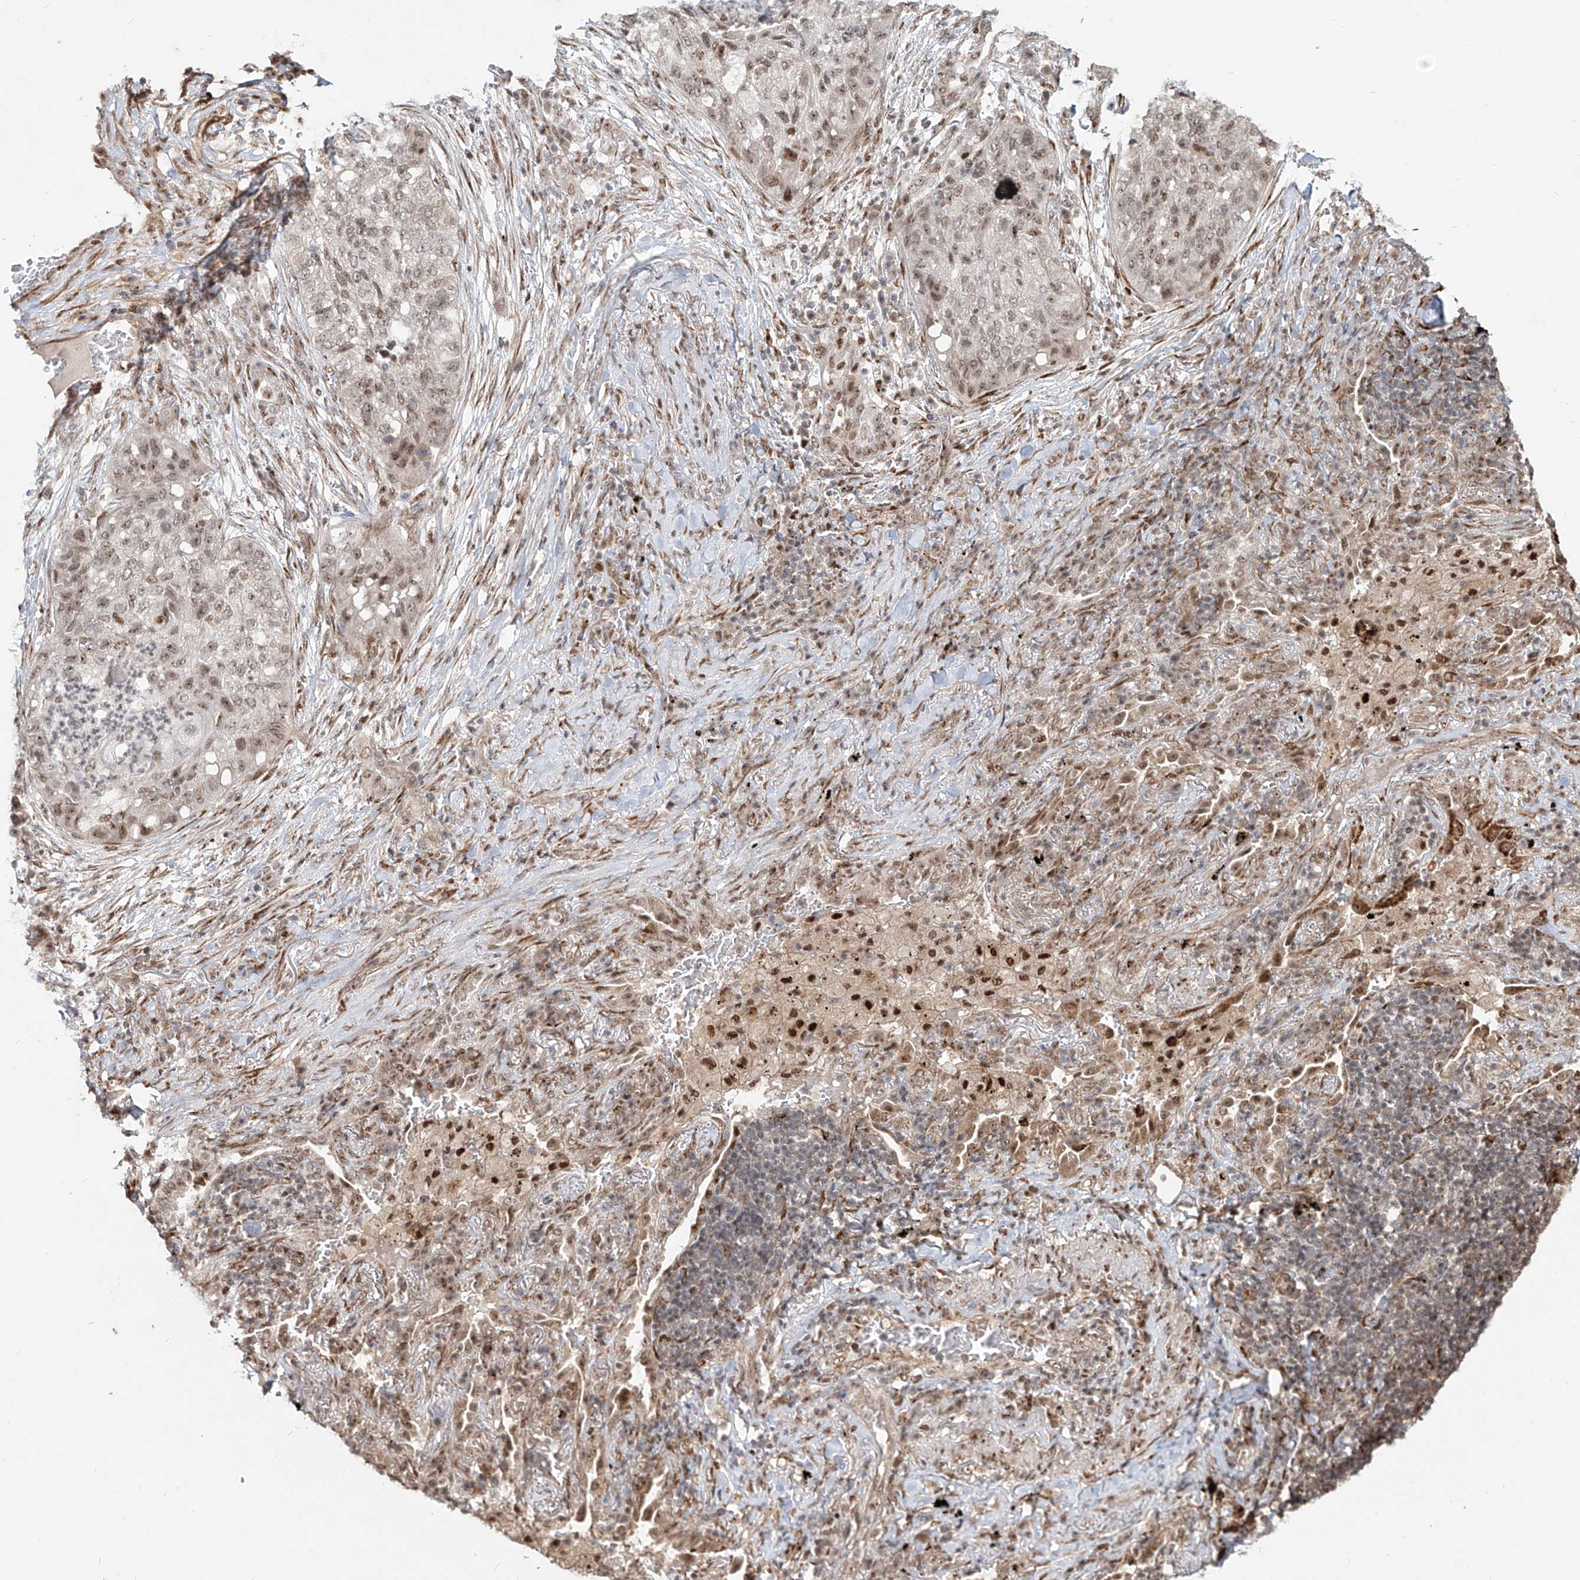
{"staining": {"intensity": "weak", "quantity": "25%-75%", "location": "nuclear"}, "tissue": "lung cancer", "cell_type": "Tumor cells", "image_type": "cancer", "snomed": [{"axis": "morphology", "description": "Squamous cell carcinoma, NOS"}, {"axis": "topography", "description": "Lung"}], "caption": "Squamous cell carcinoma (lung) was stained to show a protein in brown. There is low levels of weak nuclear expression in about 25%-75% of tumor cells. (brown staining indicates protein expression, while blue staining denotes nuclei).", "gene": "ZNF710", "patient": {"sex": "female", "age": 63}}